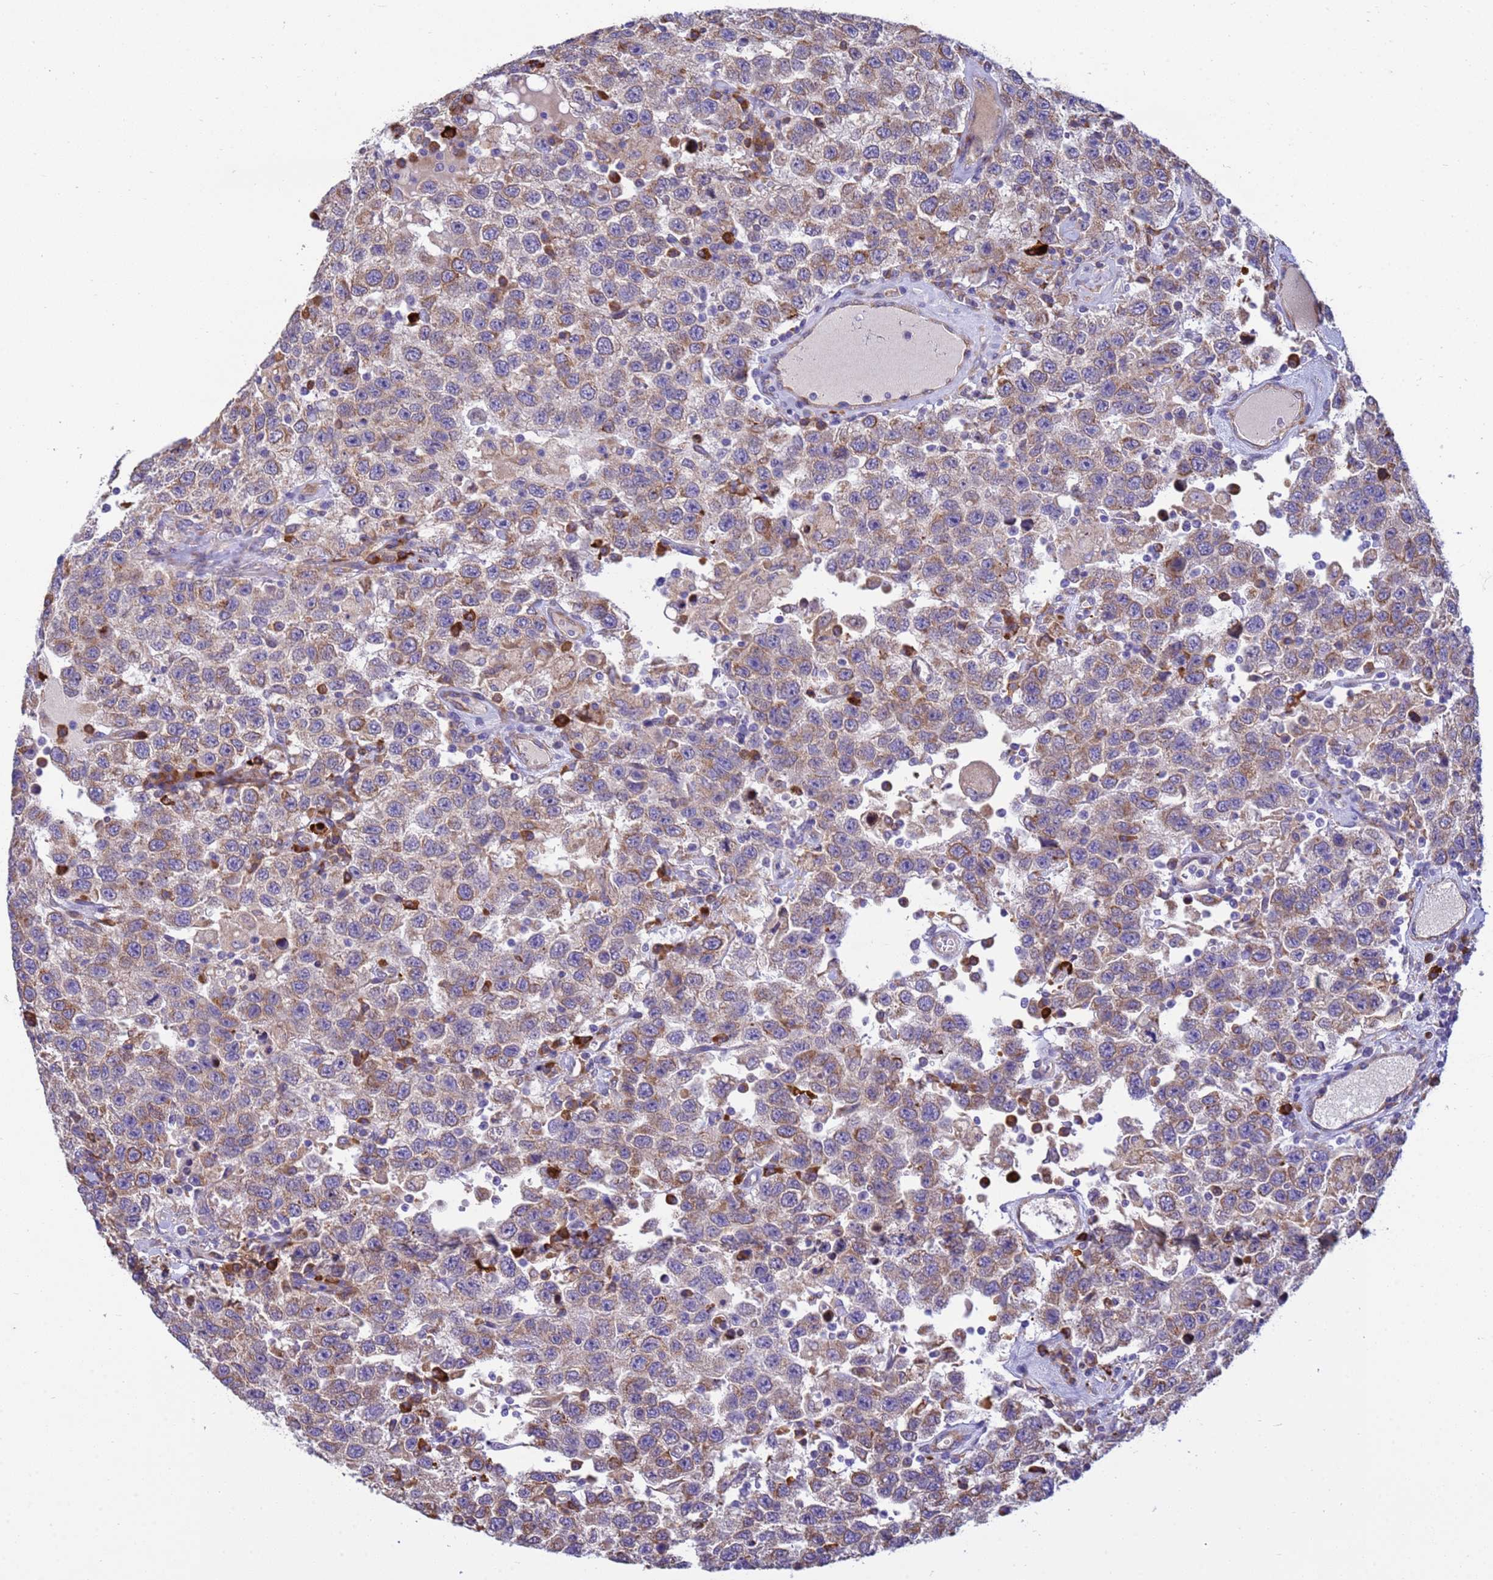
{"staining": {"intensity": "moderate", "quantity": "25%-75%", "location": "cytoplasmic/membranous"}, "tissue": "testis cancer", "cell_type": "Tumor cells", "image_type": "cancer", "snomed": [{"axis": "morphology", "description": "Seminoma, NOS"}, {"axis": "topography", "description": "Testis"}], "caption": "Seminoma (testis) stained with IHC shows moderate cytoplasmic/membranous staining in about 25%-75% of tumor cells.", "gene": "THAP5", "patient": {"sex": "male", "age": 41}}